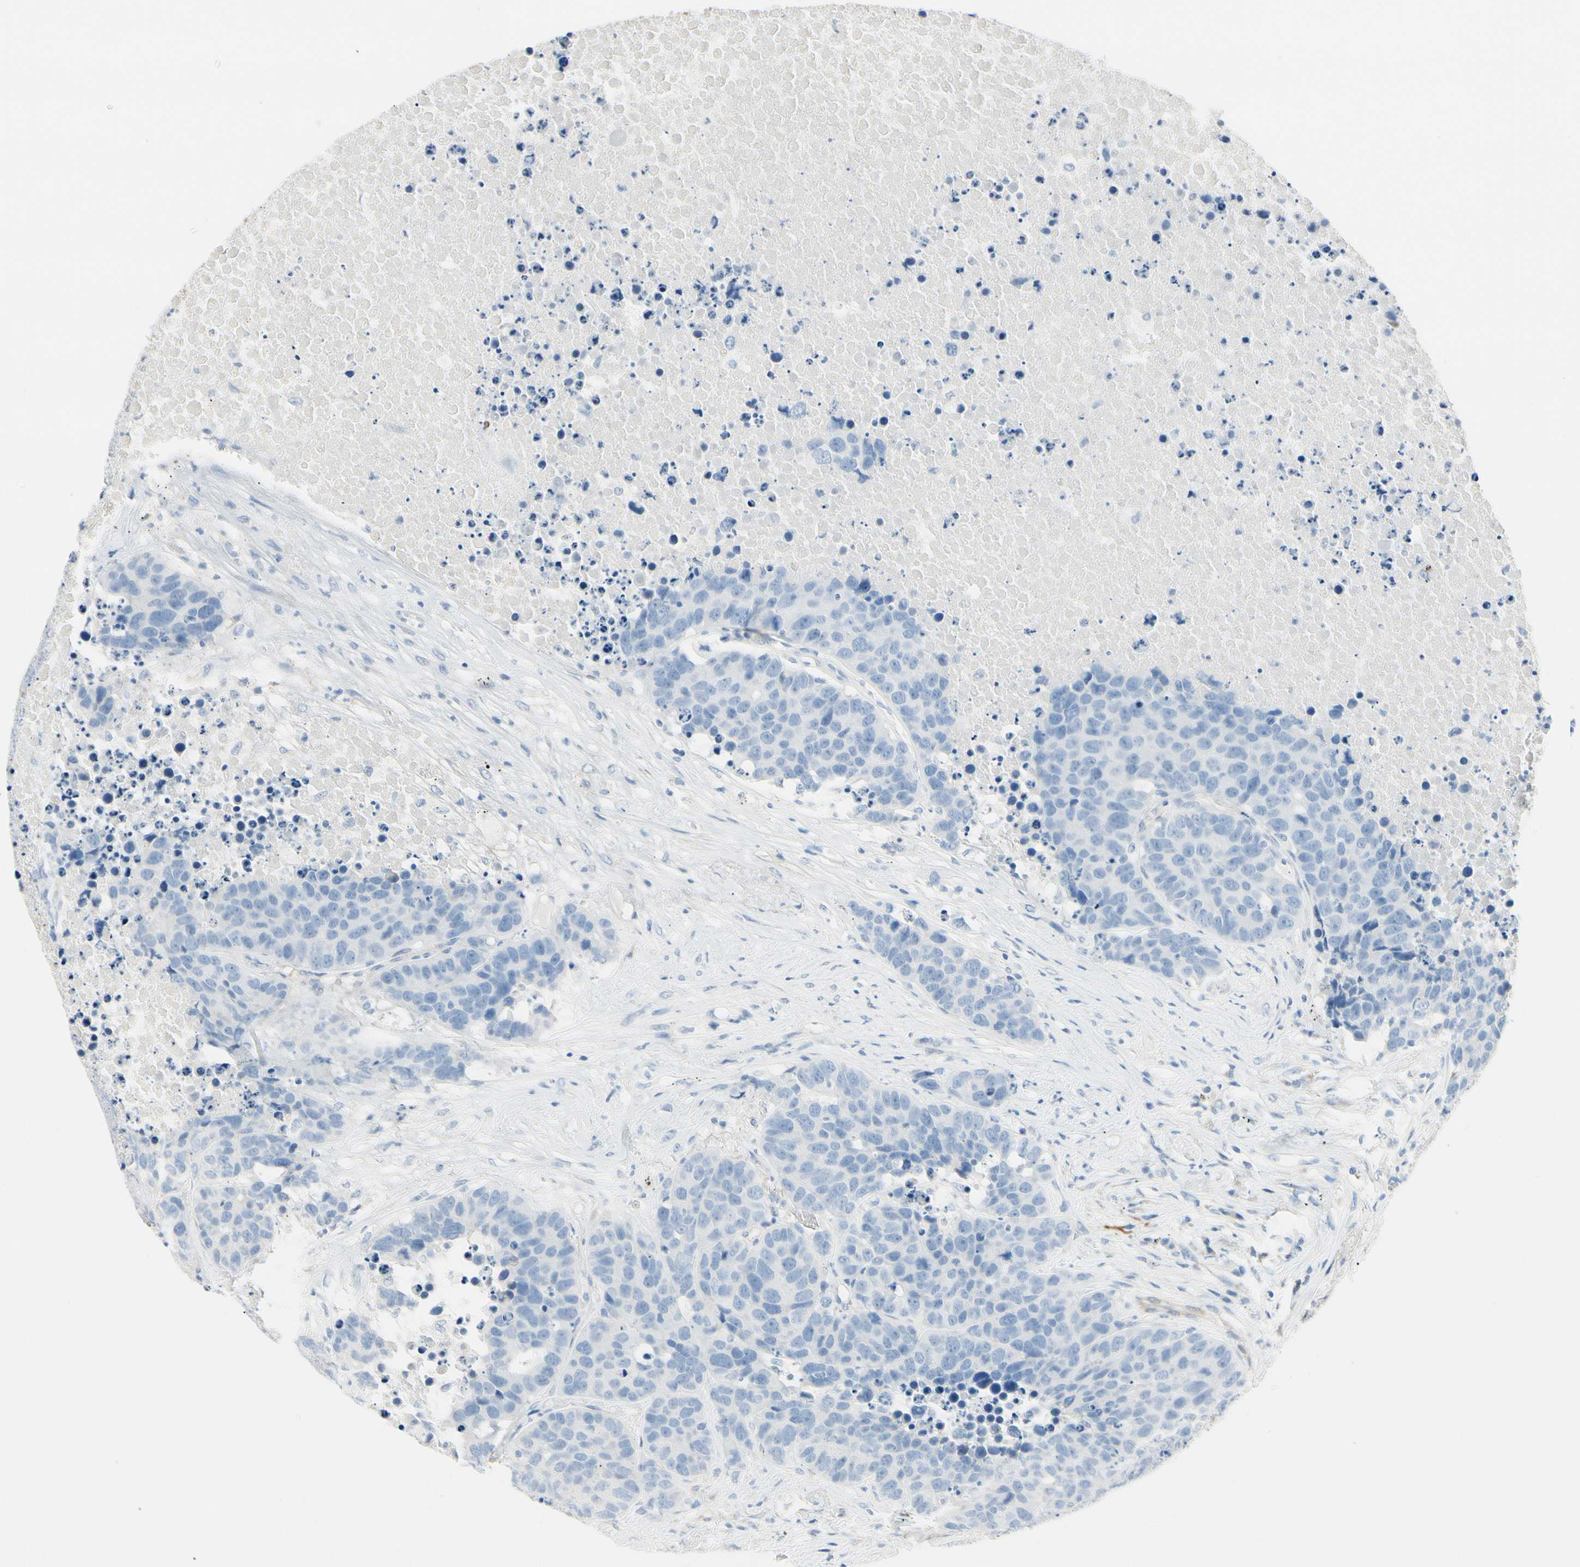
{"staining": {"intensity": "negative", "quantity": "none", "location": "none"}, "tissue": "carcinoid", "cell_type": "Tumor cells", "image_type": "cancer", "snomed": [{"axis": "morphology", "description": "Carcinoid, malignant, NOS"}, {"axis": "topography", "description": "Lung"}], "caption": "This micrograph is of carcinoid stained with IHC to label a protein in brown with the nuclei are counter-stained blue. There is no positivity in tumor cells. (DAB IHC visualized using brightfield microscopy, high magnification).", "gene": "AMPH", "patient": {"sex": "male", "age": 60}}